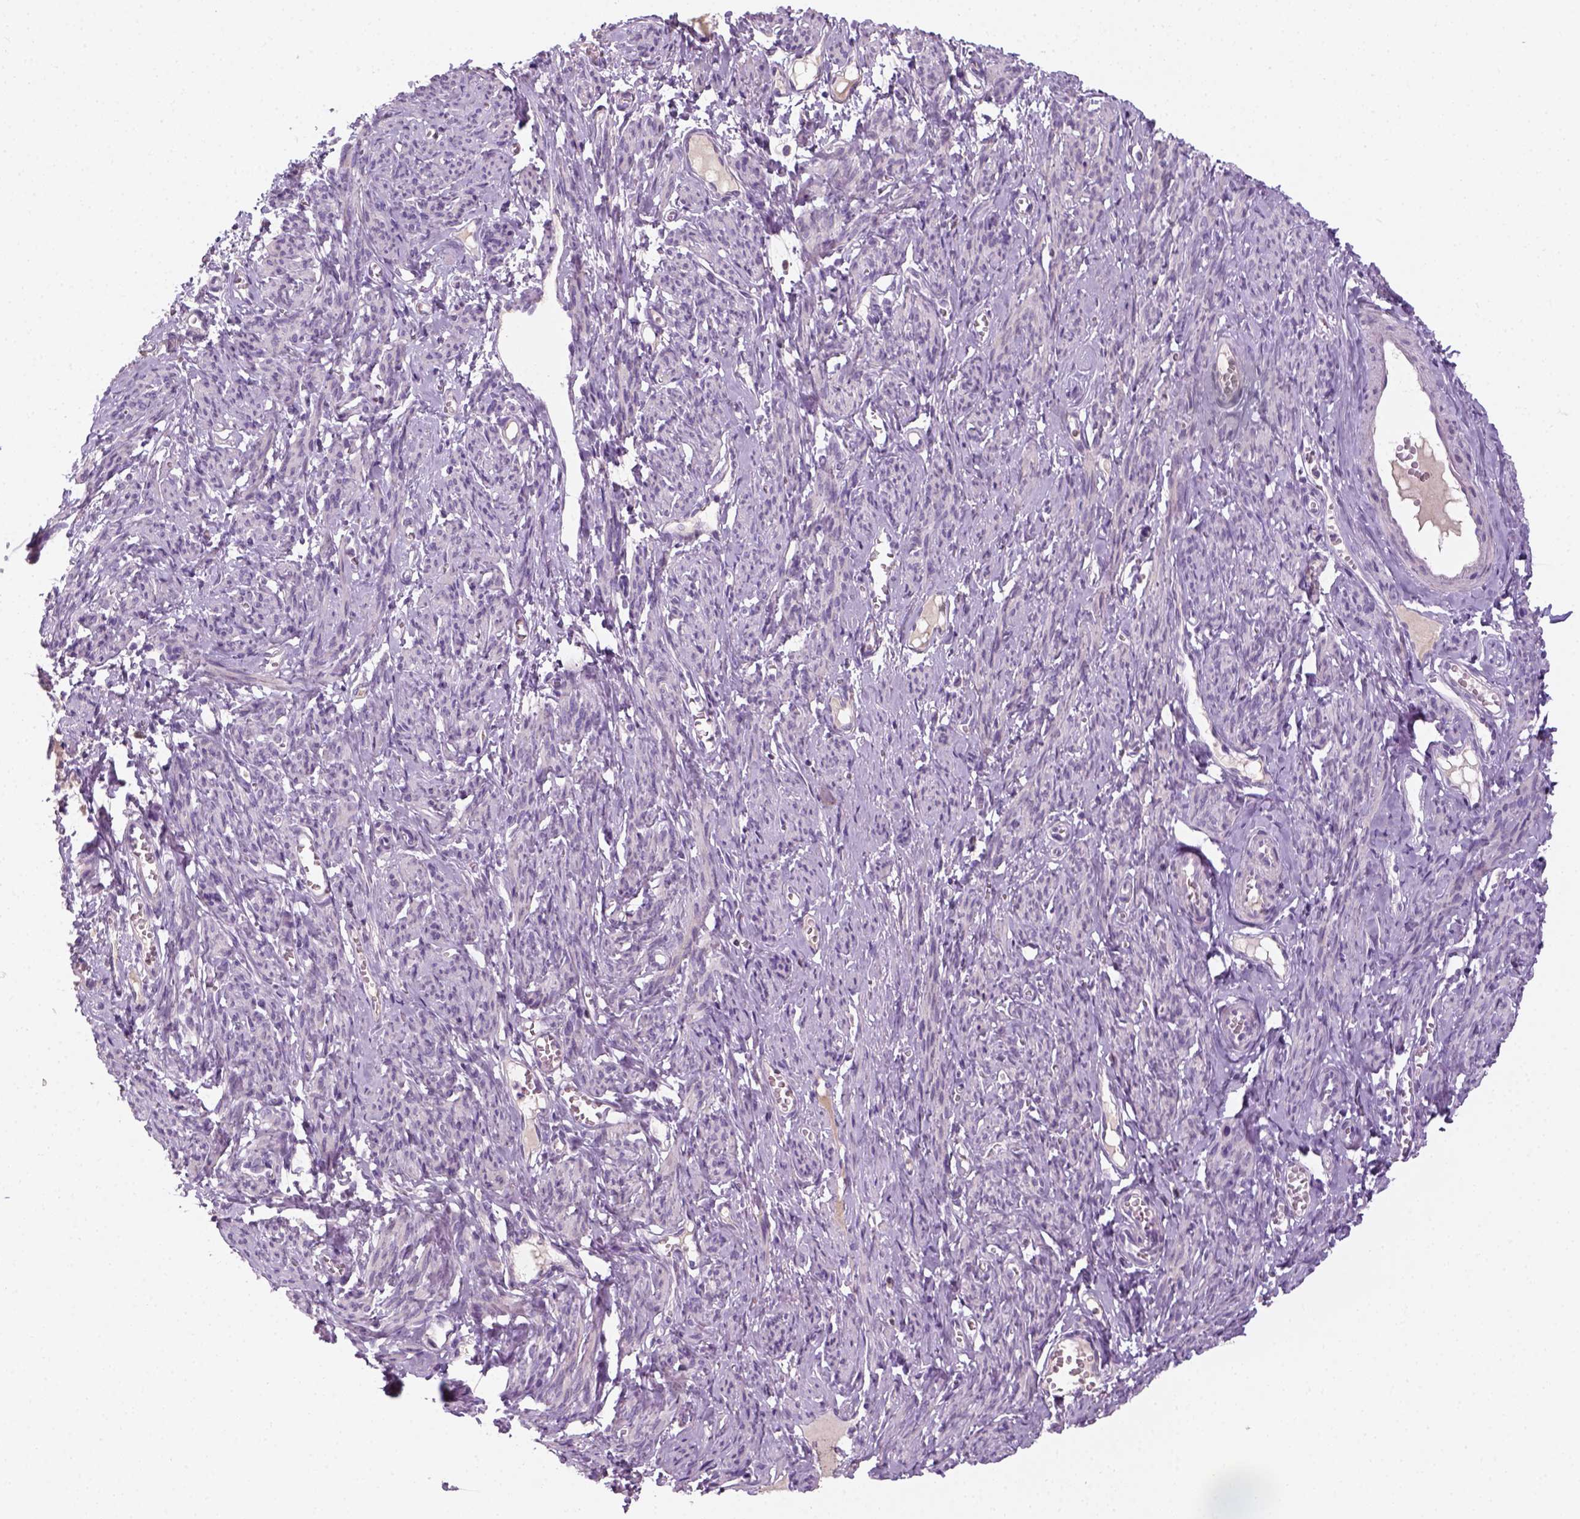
{"staining": {"intensity": "negative", "quantity": "none", "location": "none"}, "tissue": "smooth muscle", "cell_type": "Smooth muscle cells", "image_type": "normal", "snomed": [{"axis": "morphology", "description": "Normal tissue, NOS"}, {"axis": "topography", "description": "Smooth muscle"}], "caption": "IHC histopathology image of benign smooth muscle: human smooth muscle stained with DAB exhibits no significant protein staining in smooth muscle cells.", "gene": "GFI1B", "patient": {"sex": "female", "age": 65}}